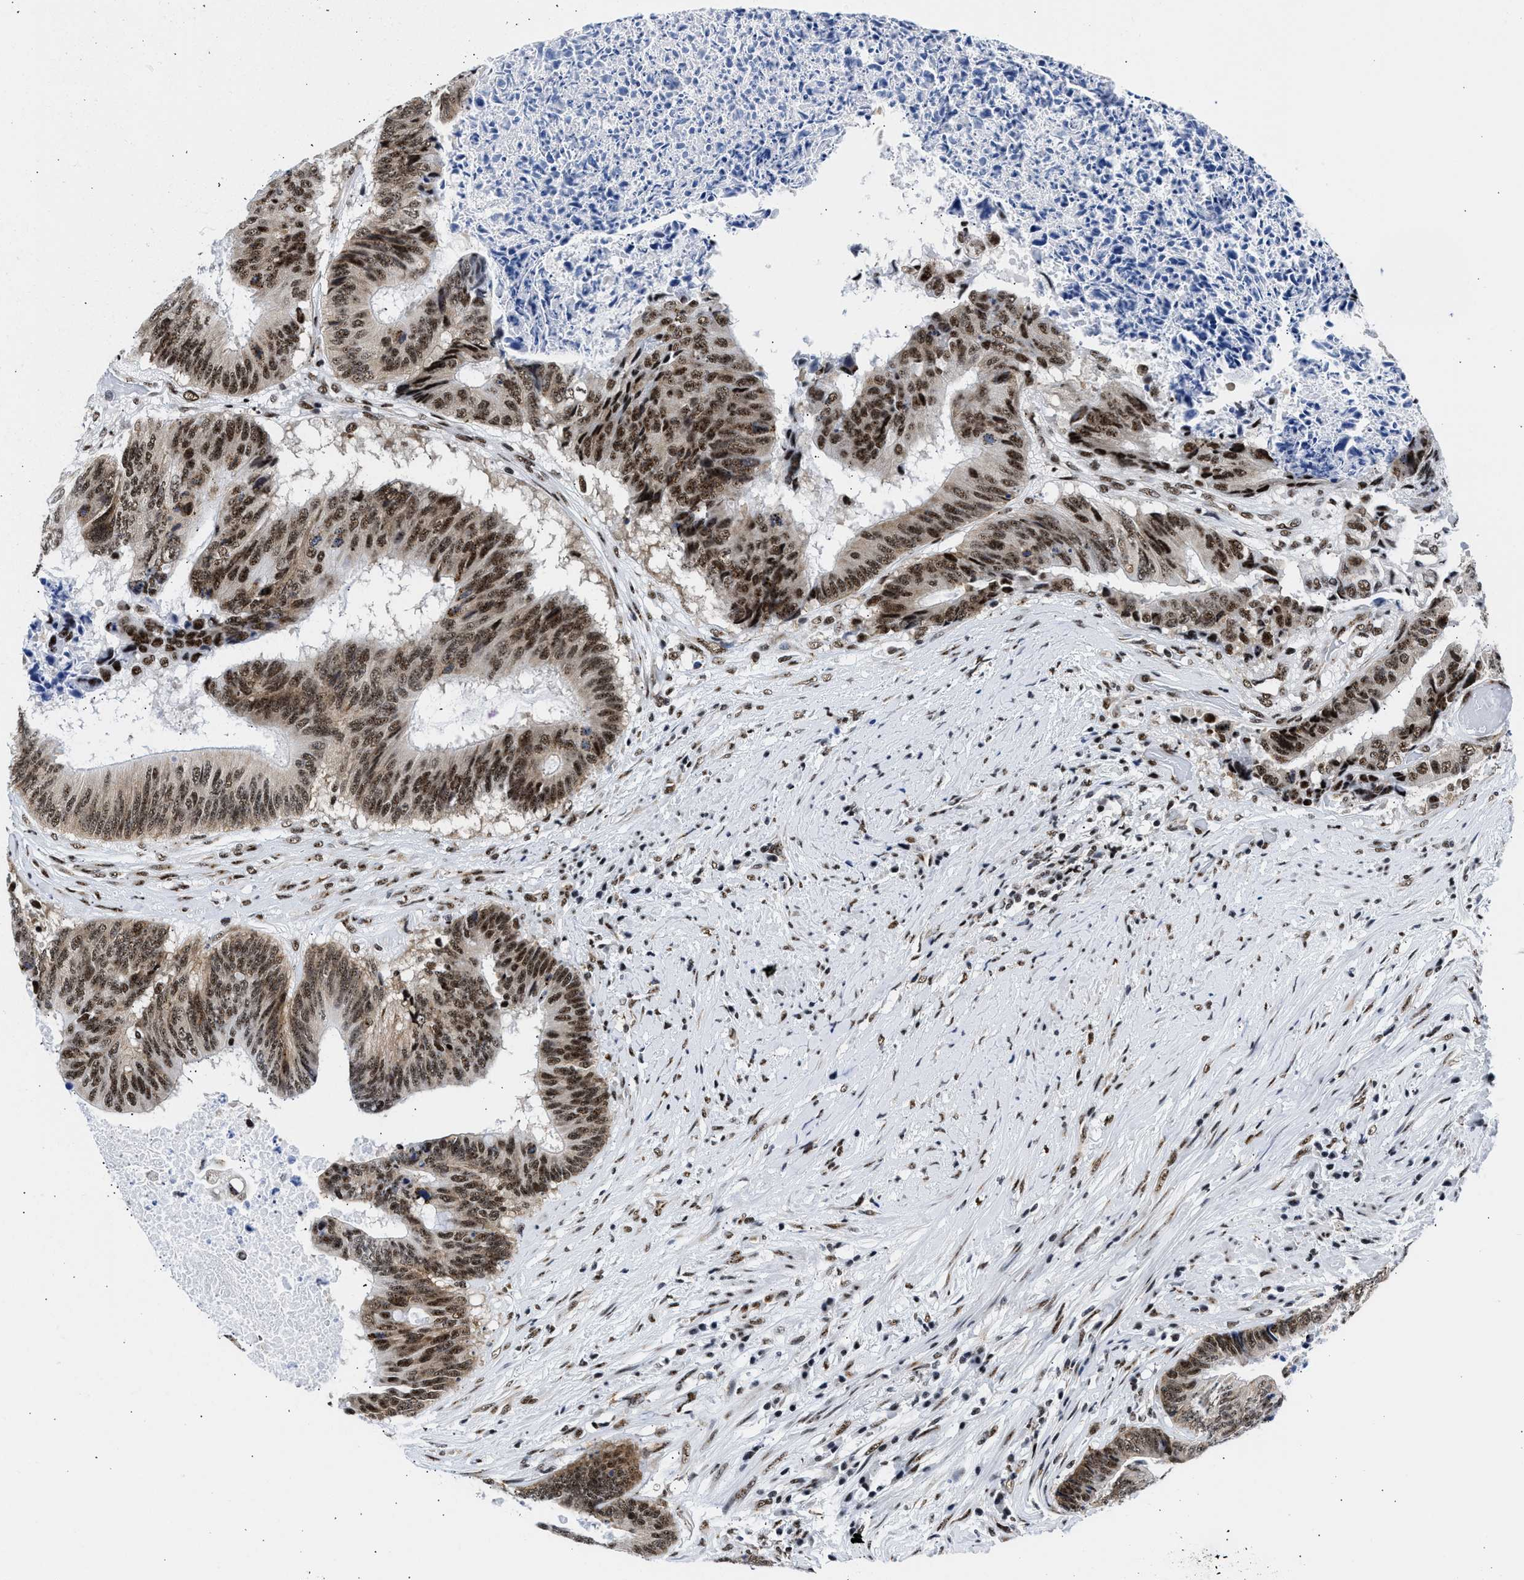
{"staining": {"intensity": "moderate", "quantity": ">75%", "location": "nuclear"}, "tissue": "colorectal cancer", "cell_type": "Tumor cells", "image_type": "cancer", "snomed": [{"axis": "morphology", "description": "Adenocarcinoma, NOS"}, {"axis": "topography", "description": "Rectum"}], "caption": "Colorectal adenocarcinoma was stained to show a protein in brown. There is medium levels of moderate nuclear expression in approximately >75% of tumor cells. (brown staining indicates protein expression, while blue staining denotes nuclei).", "gene": "RBM8A", "patient": {"sex": "male", "age": 72}}